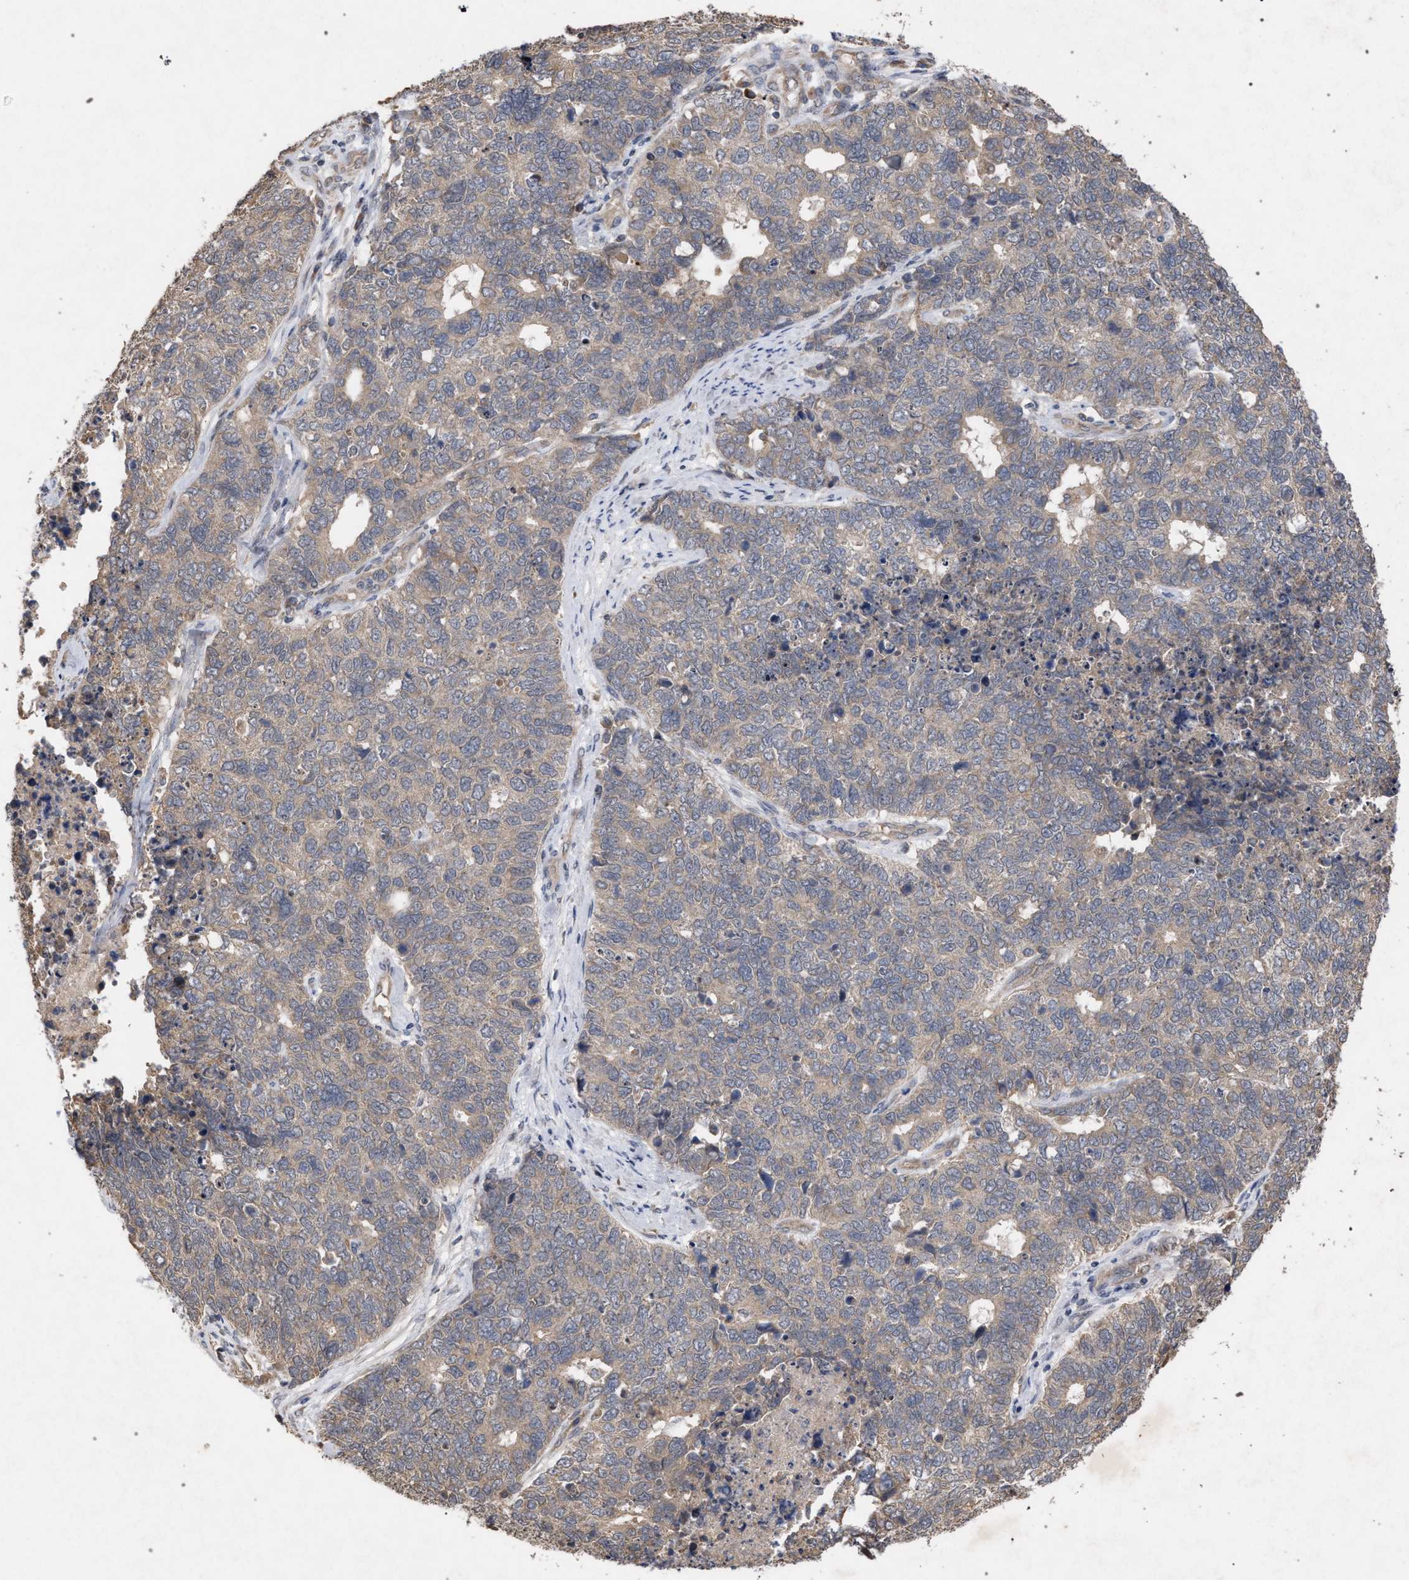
{"staining": {"intensity": "weak", "quantity": "<25%", "location": "cytoplasmic/membranous"}, "tissue": "cervical cancer", "cell_type": "Tumor cells", "image_type": "cancer", "snomed": [{"axis": "morphology", "description": "Squamous cell carcinoma, NOS"}, {"axis": "topography", "description": "Cervix"}], "caption": "A photomicrograph of human cervical squamous cell carcinoma is negative for staining in tumor cells. (DAB immunohistochemistry with hematoxylin counter stain).", "gene": "SLC4A4", "patient": {"sex": "female", "age": 63}}